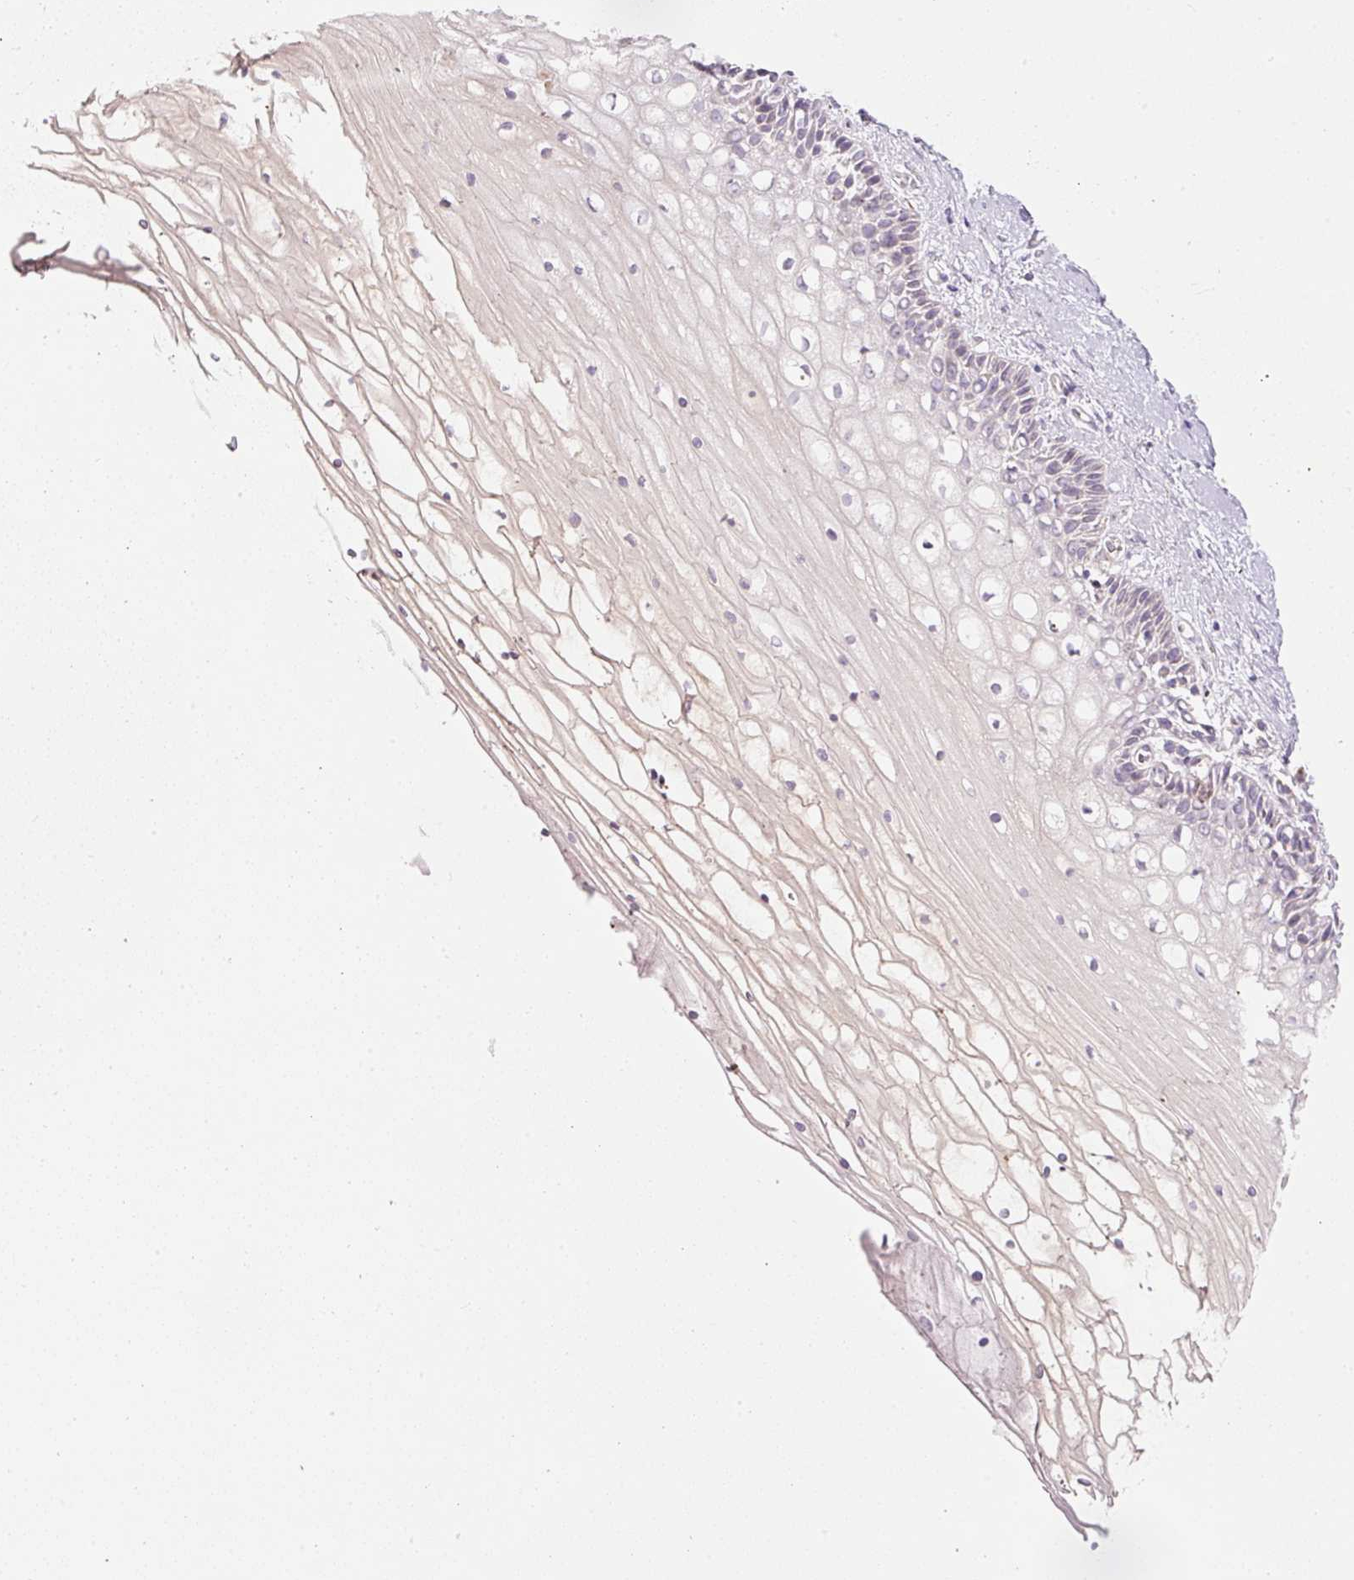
{"staining": {"intensity": "weak", "quantity": "<25%", "location": "cytoplasmic/membranous"}, "tissue": "cervix", "cell_type": "Glandular cells", "image_type": "normal", "snomed": [{"axis": "morphology", "description": "Normal tissue, NOS"}, {"axis": "topography", "description": "Cervix"}], "caption": "High magnification brightfield microscopy of normal cervix stained with DAB (3,3'-diaminobenzidine) (brown) and counterstained with hematoxylin (blue): glandular cells show no significant staining. Brightfield microscopy of immunohistochemistry (IHC) stained with DAB (brown) and hematoxylin (blue), captured at high magnification.", "gene": "NBPF11", "patient": {"sex": "female", "age": 36}}